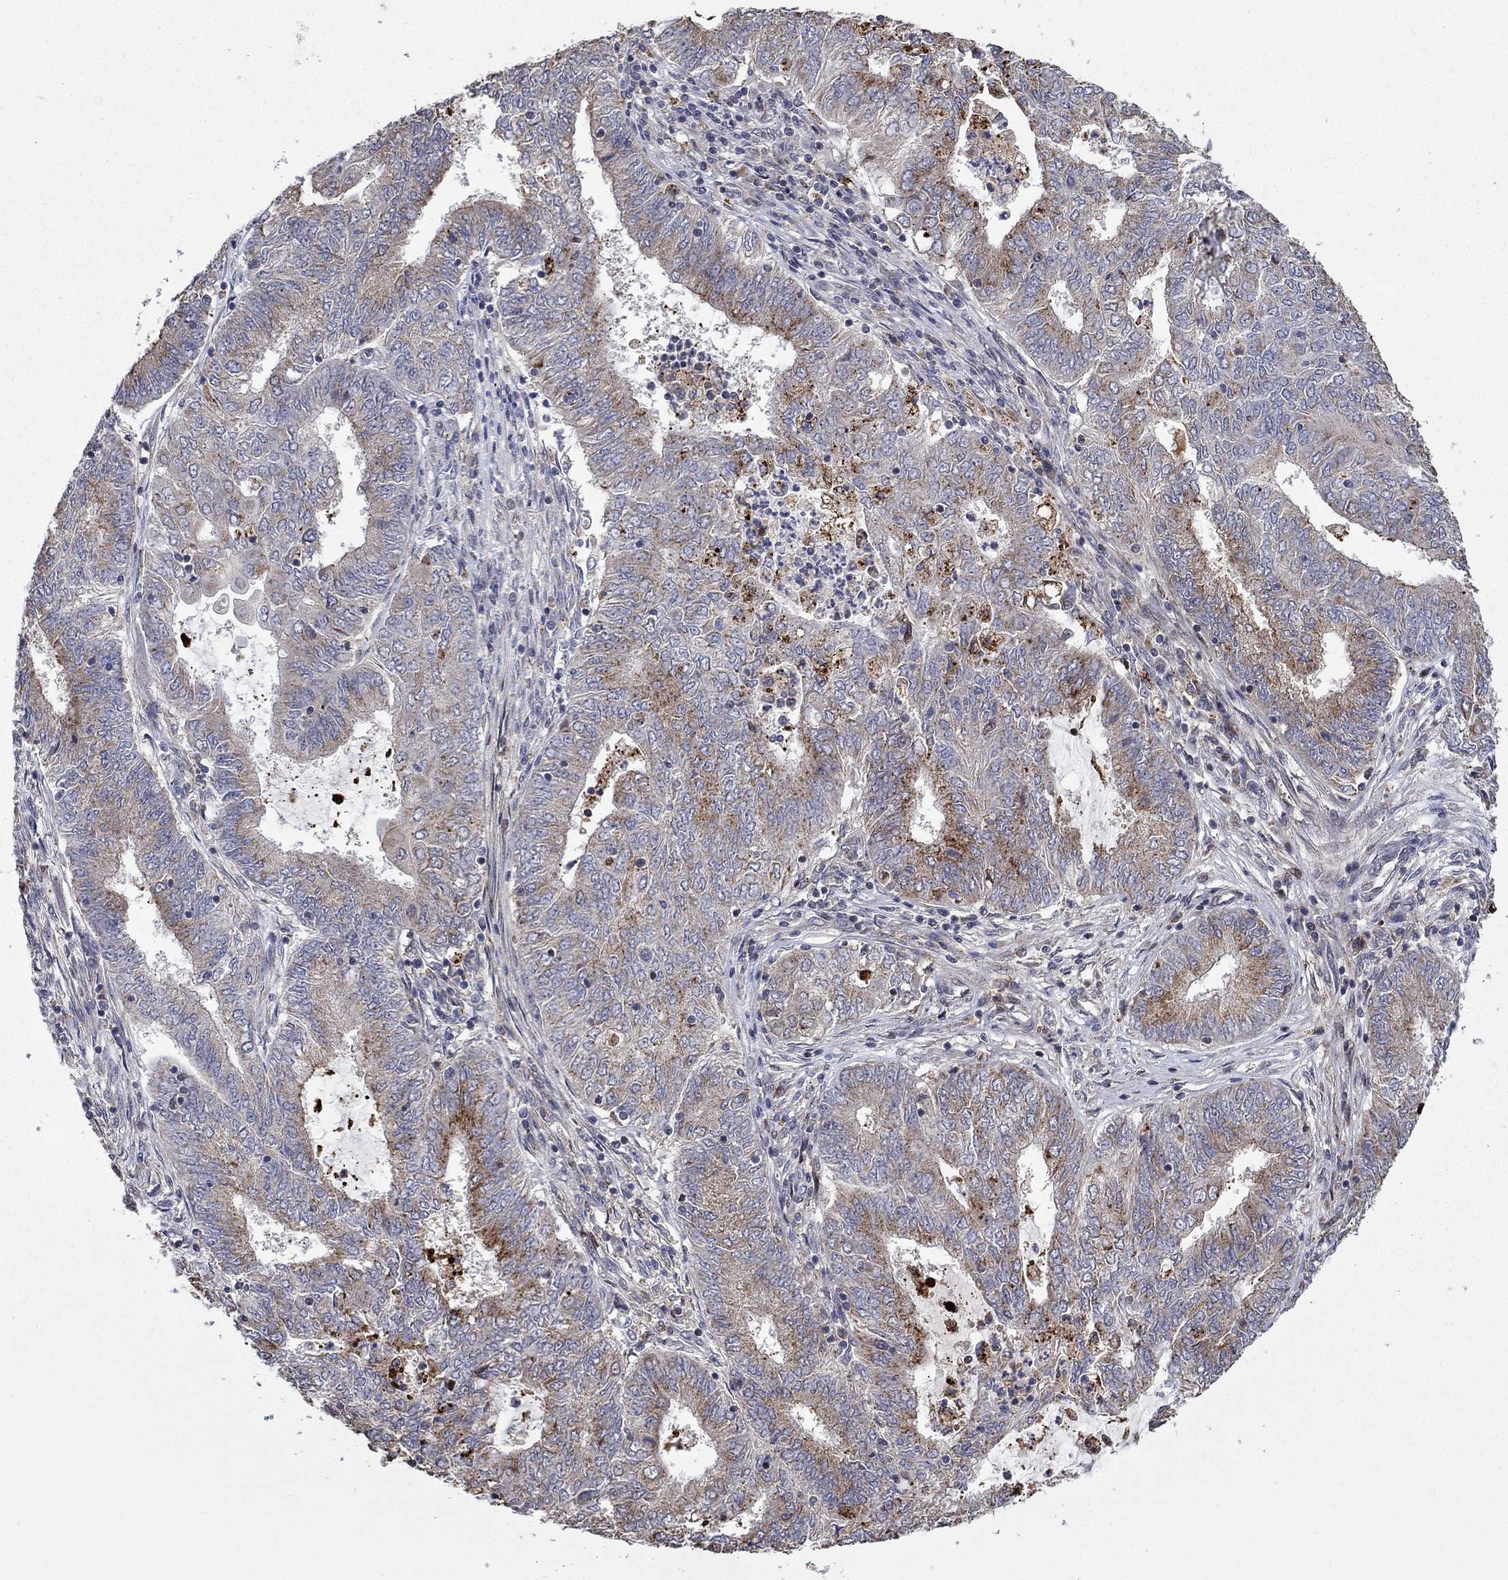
{"staining": {"intensity": "strong", "quantity": "<25%", "location": "cytoplasmic/membranous"}, "tissue": "endometrial cancer", "cell_type": "Tumor cells", "image_type": "cancer", "snomed": [{"axis": "morphology", "description": "Adenocarcinoma, NOS"}, {"axis": "topography", "description": "Endometrium"}], "caption": "Immunohistochemical staining of endometrial cancer (adenocarcinoma) demonstrates strong cytoplasmic/membranous protein staining in about <25% of tumor cells.", "gene": "LPCAT4", "patient": {"sex": "female", "age": 62}}